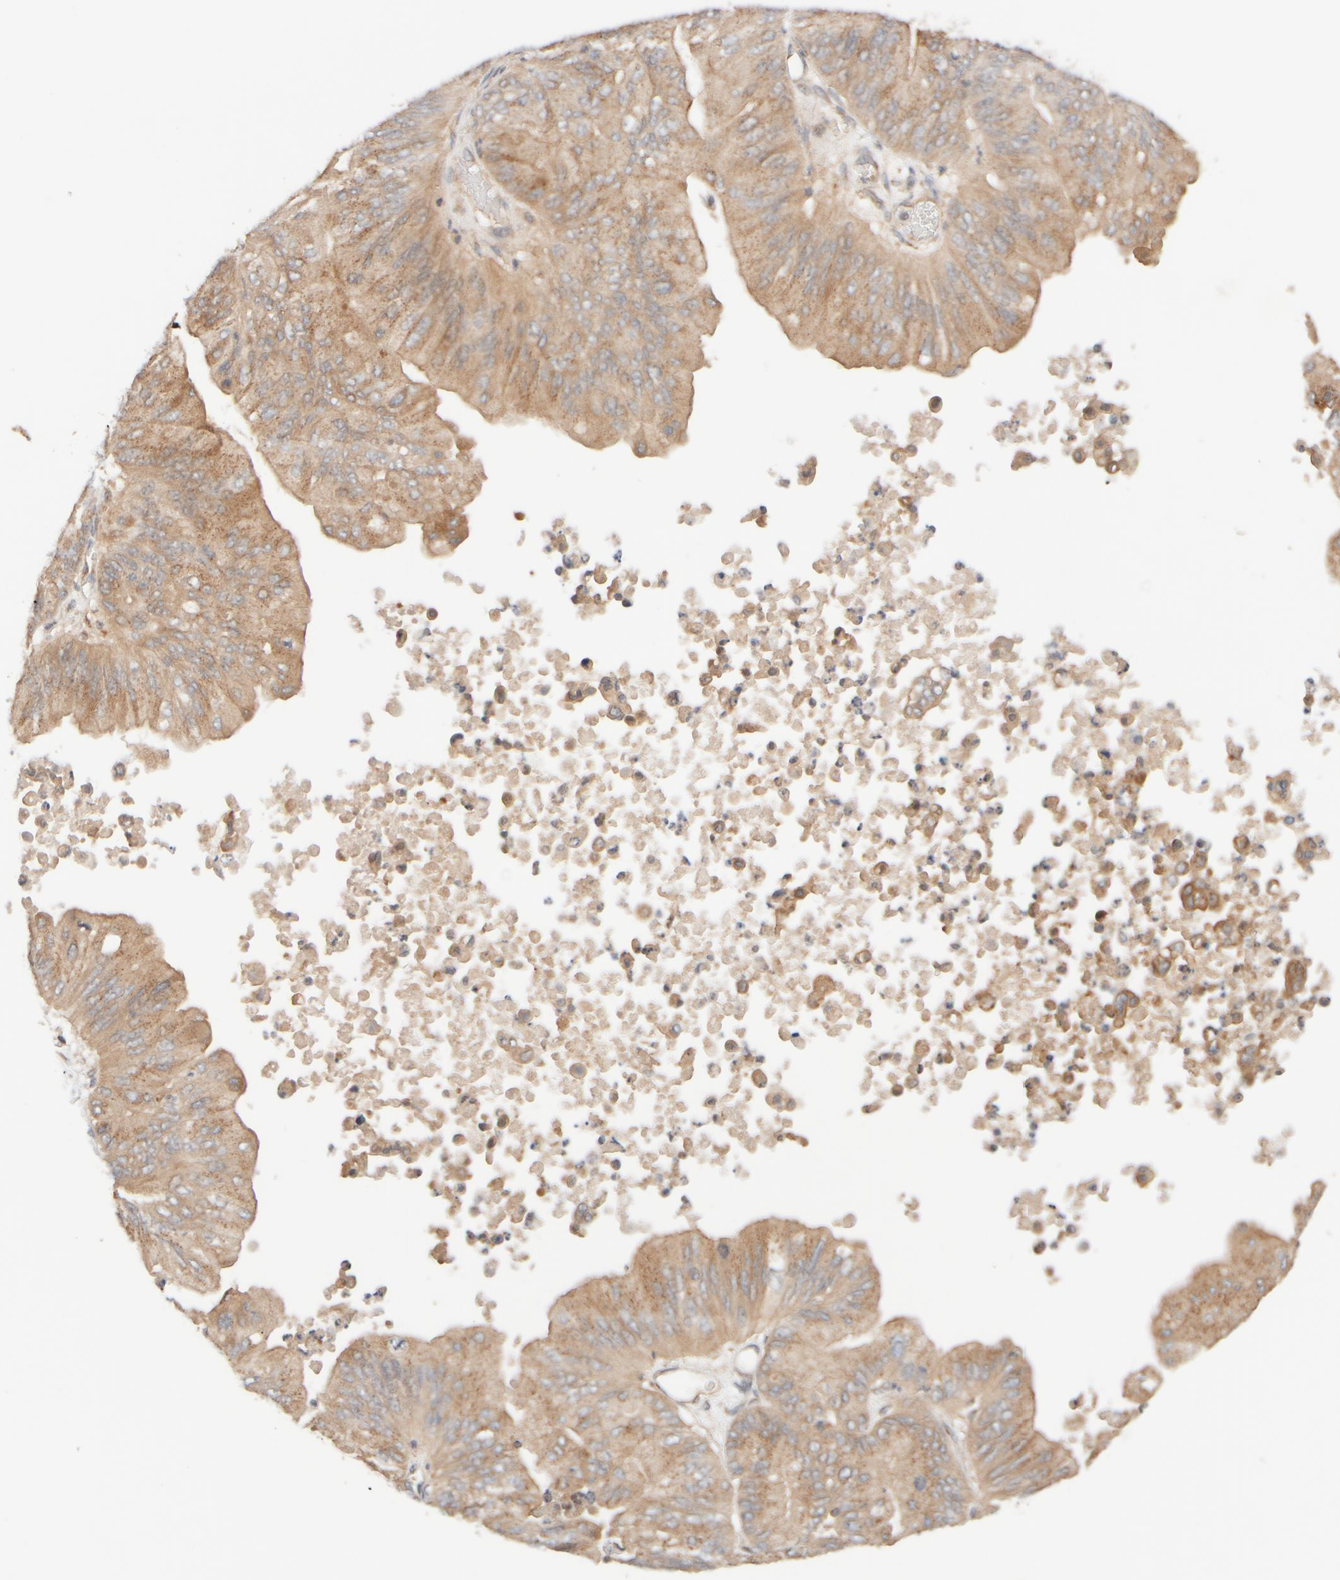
{"staining": {"intensity": "moderate", "quantity": "25%-75%", "location": "cytoplasmic/membranous"}, "tissue": "ovarian cancer", "cell_type": "Tumor cells", "image_type": "cancer", "snomed": [{"axis": "morphology", "description": "Cystadenocarcinoma, mucinous, NOS"}, {"axis": "topography", "description": "Ovary"}], "caption": "Protein expression analysis of human mucinous cystadenocarcinoma (ovarian) reveals moderate cytoplasmic/membranous positivity in approximately 25%-75% of tumor cells.", "gene": "RABEP1", "patient": {"sex": "female", "age": 61}}